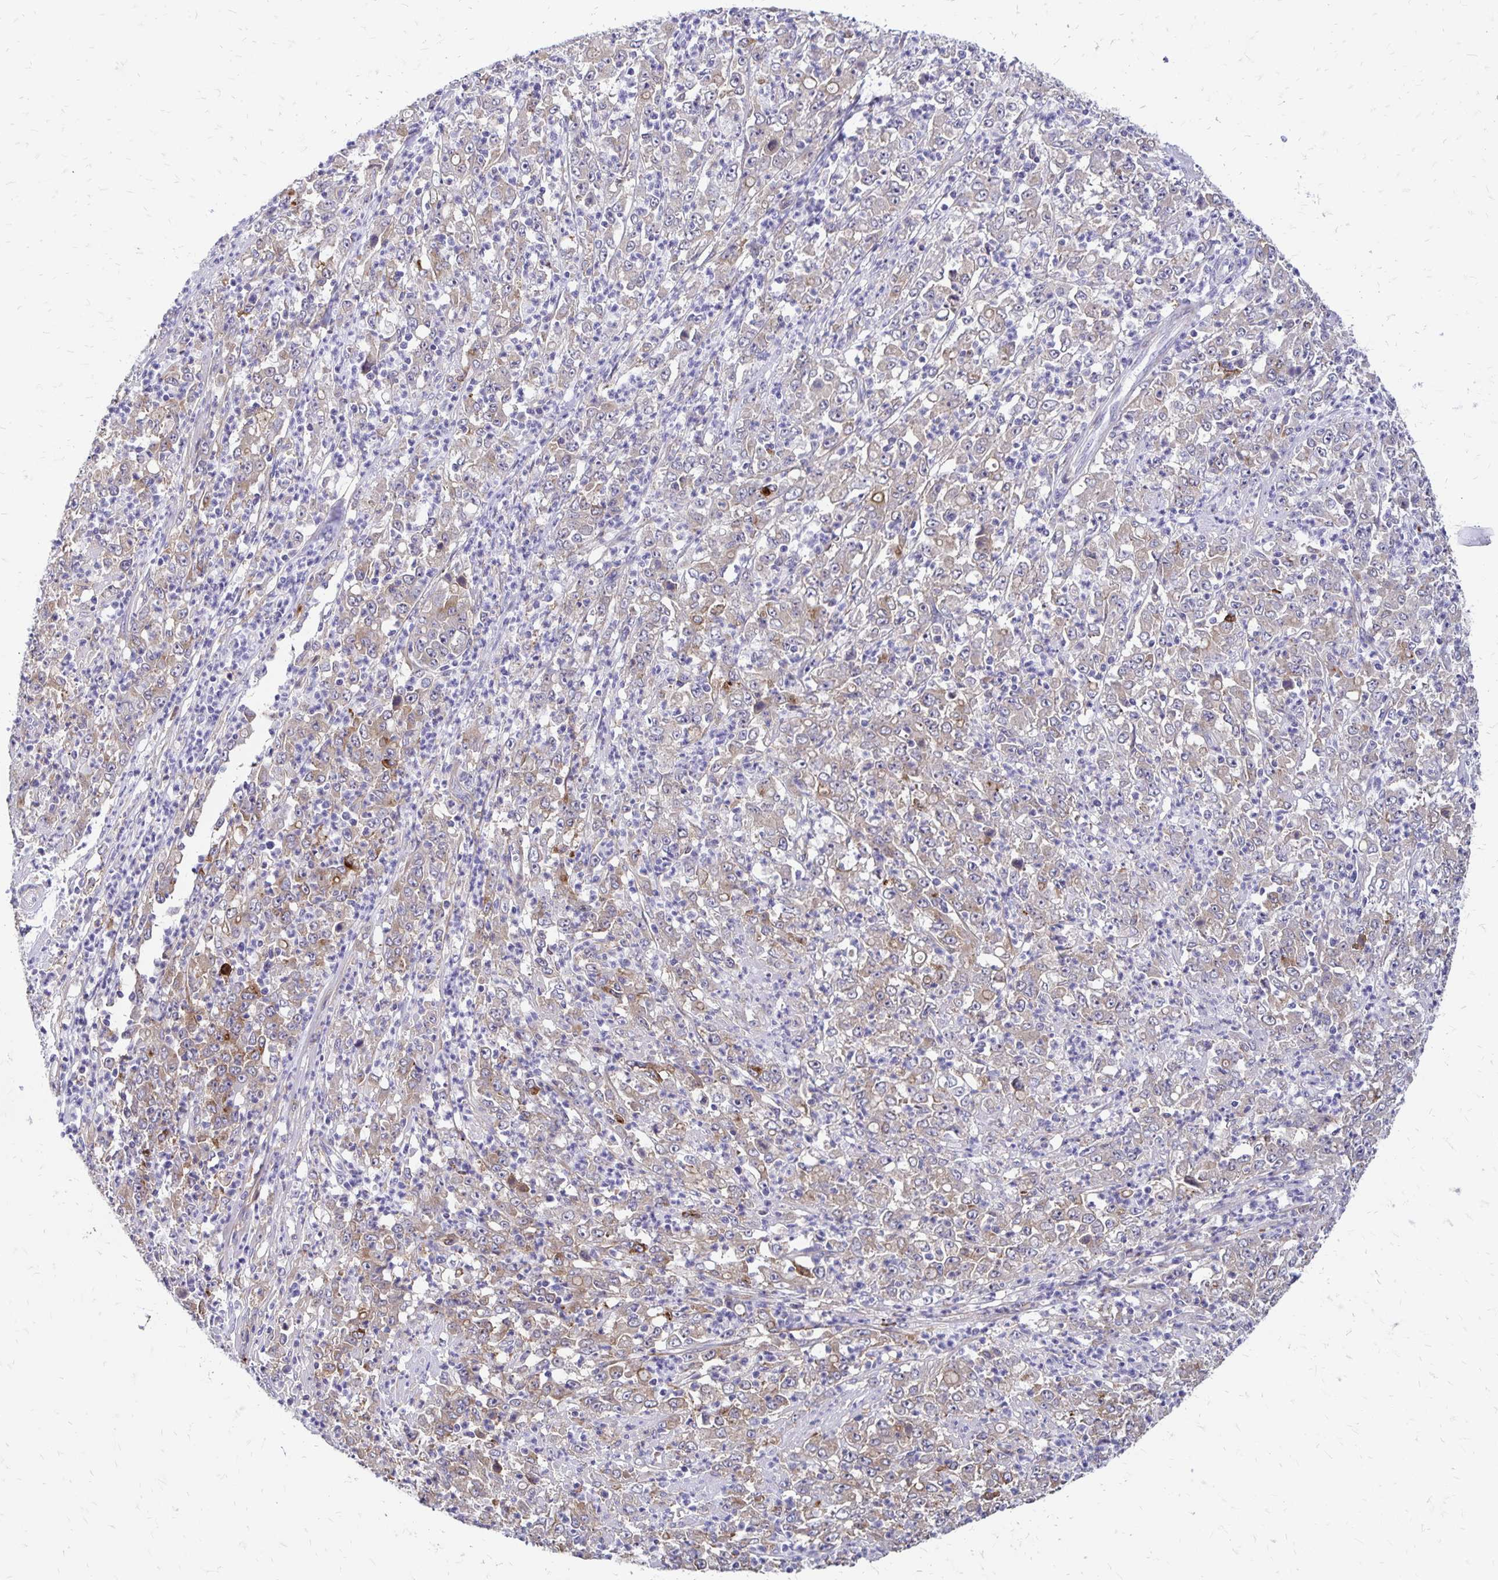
{"staining": {"intensity": "weak", "quantity": "25%-75%", "location": "cytoplasmic/membranous"}, "tissue": "stomach cancer", "cell_type": "Tumor cells", "image_type": "cancer", "snomed": [{"axis": "morphology", "description": "Adenocarcinoma, NOS"}, {"axis": "topography", "description": "Stomach, lower"}], "caption": "A photomicrograph of human stomach cancer stained for a protein exhibits weak cytoplasmic/membranous brown staining in tumor cells. (DAB (3,3'-diaminobenzidine) IHC, brown staining for protein, blue staining for nuclei).", "gene": "TNS3", "patient": {"sex": "female", "age": 71}}